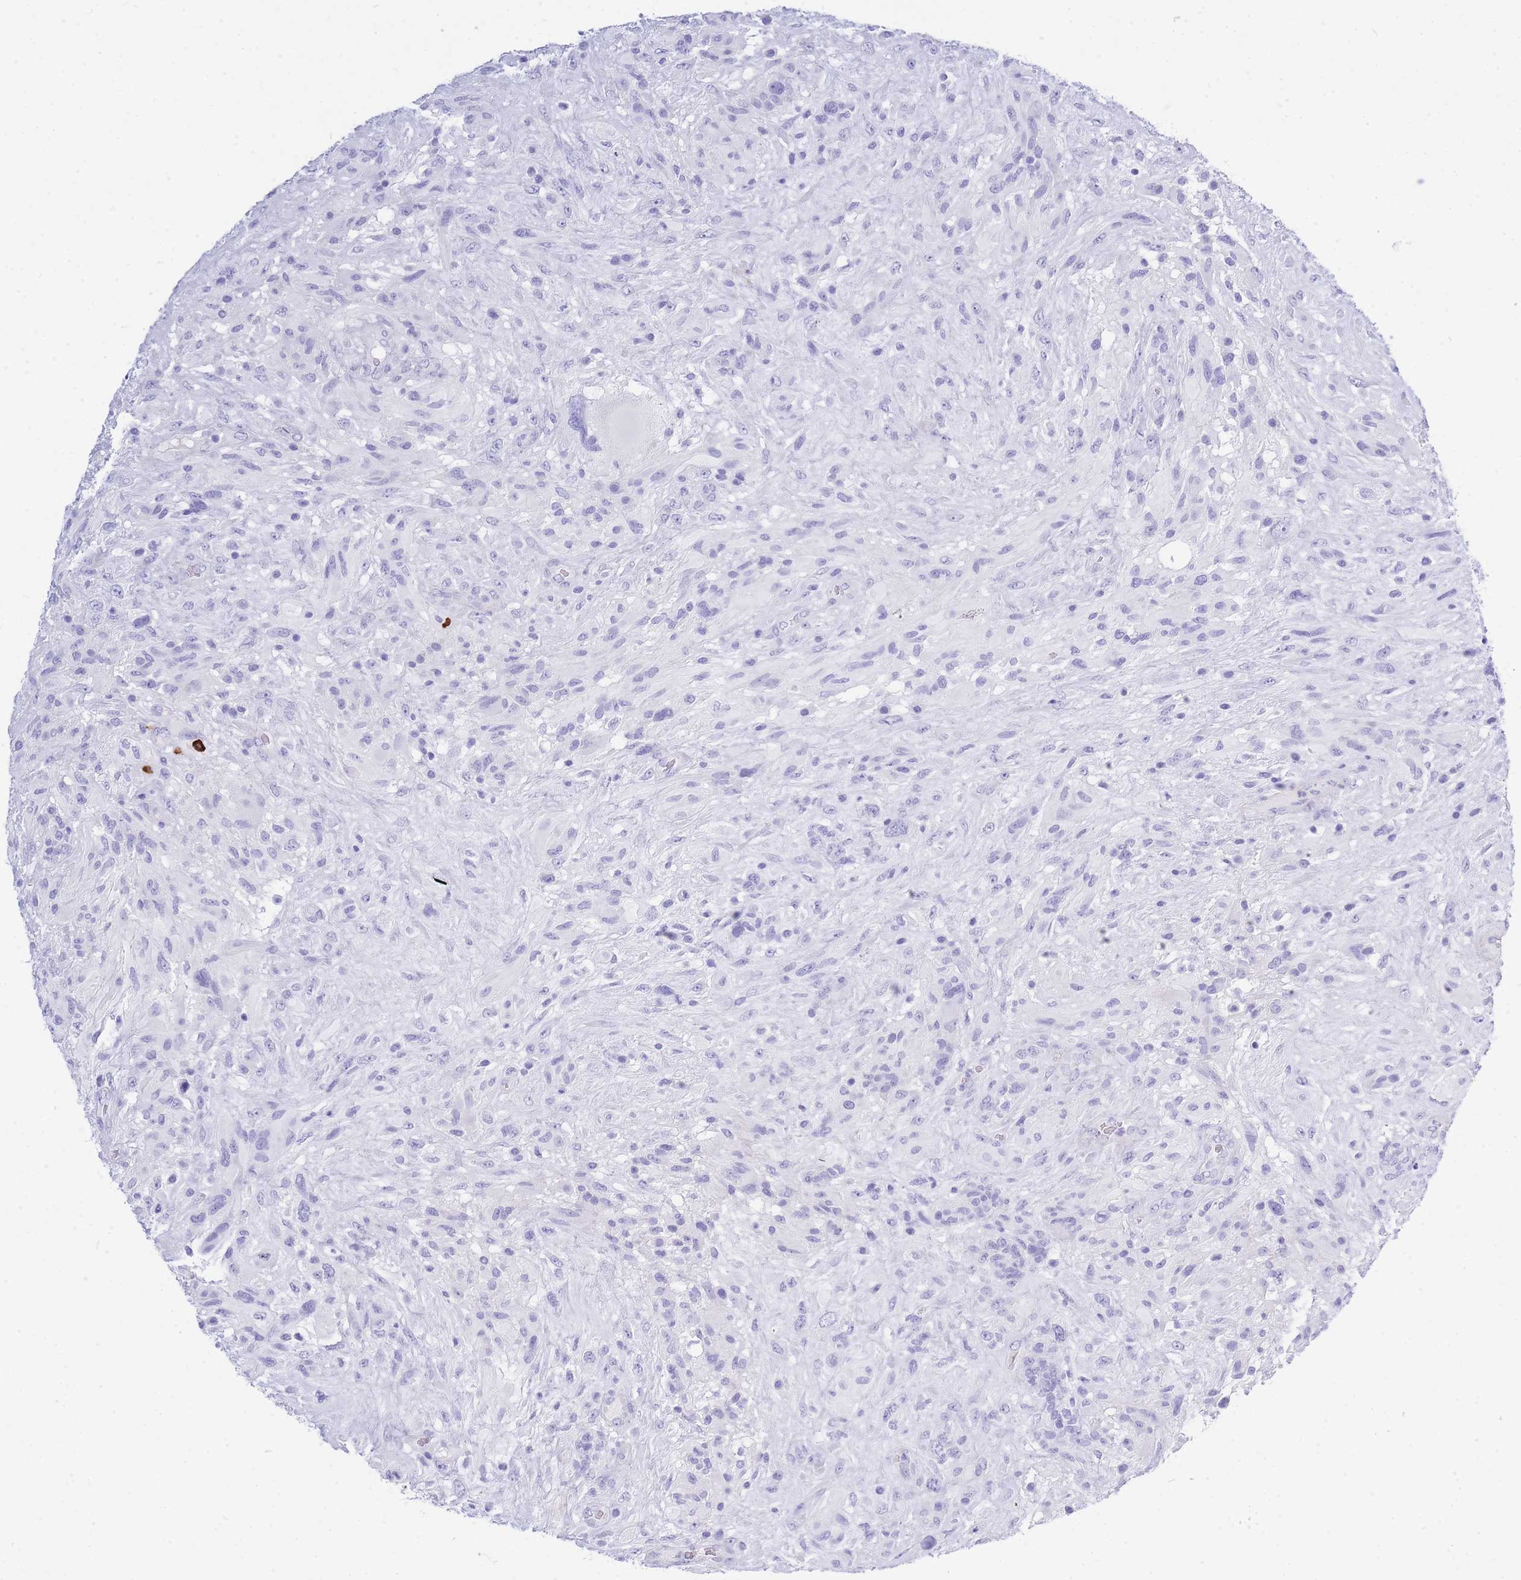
{"staining": {"intensity": "negative", "quantity": "none", "location": "none"}, "tissue": "glioma", "cell_type": "Tumor cells", "image_type": "cancer", "snomed": [{"axis": "morphology", "description": "Glioma, malignant, High grade"}, {"axis": "topography", "description": "Brain"}], "caption": "A high-resolution histopathology image shows IHC staining of malignant glioma (high-grade), which displays no significant positivity in tumor cells.", "gene": "ZFP62", "patient": {"sex": "male", "age": 61}}